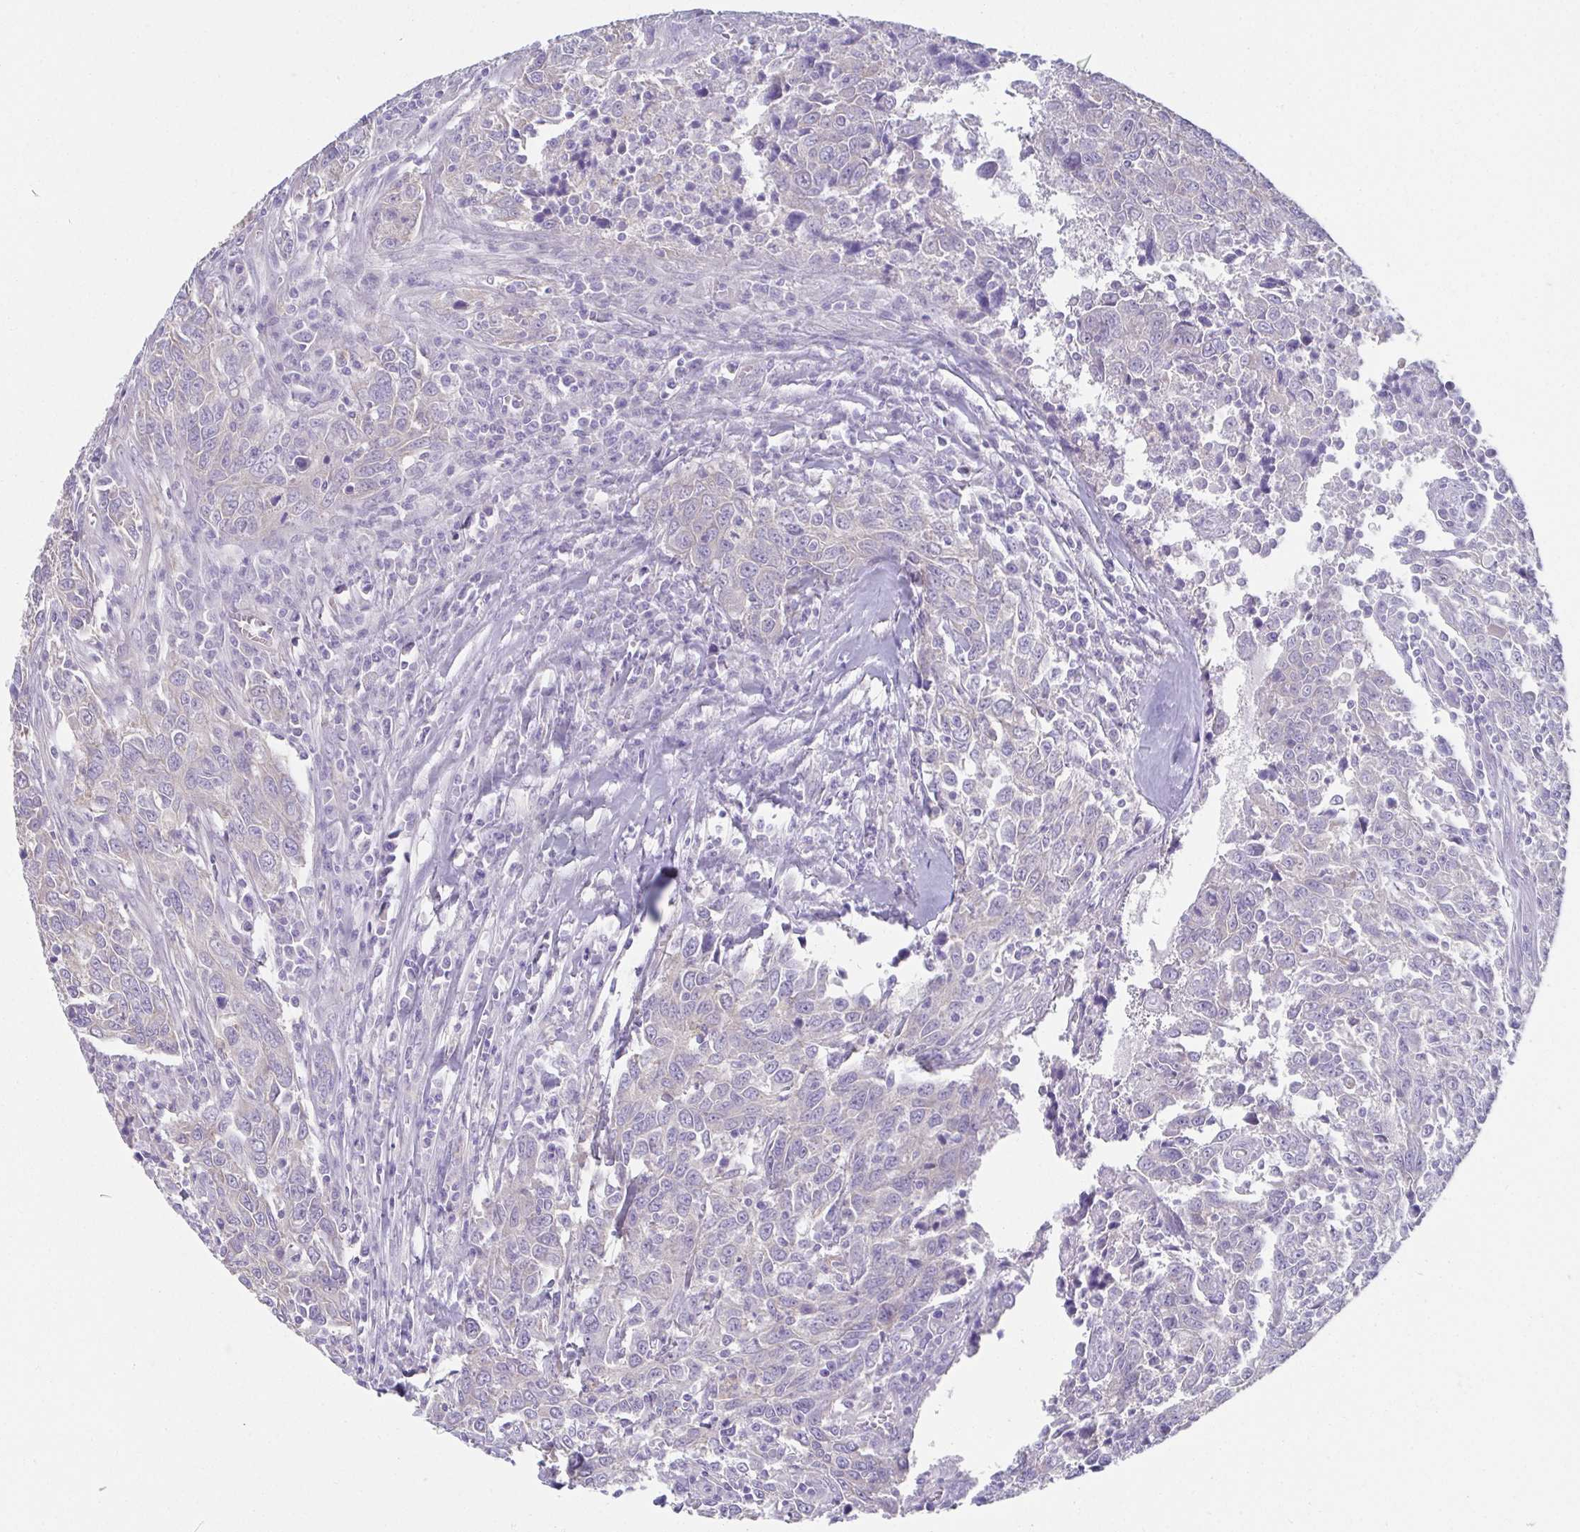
{"staining": {"intensity": "negative", "quantity": "none", "location": "none"}, "tissue": "breast cancer", "cell_type": "Tumor cells", "image_type": "cancer", "snomed": [{"axis": "morphology", "description": "Duct carcinoma"}, {"axis": "topography", "description": "Breast"}], "caption": "An image of human intraductal carcinoma (breast) is negative for staining in tumor cells.", "gene": "CXCR1", "patient": {"sex": "female", "age": 50}}